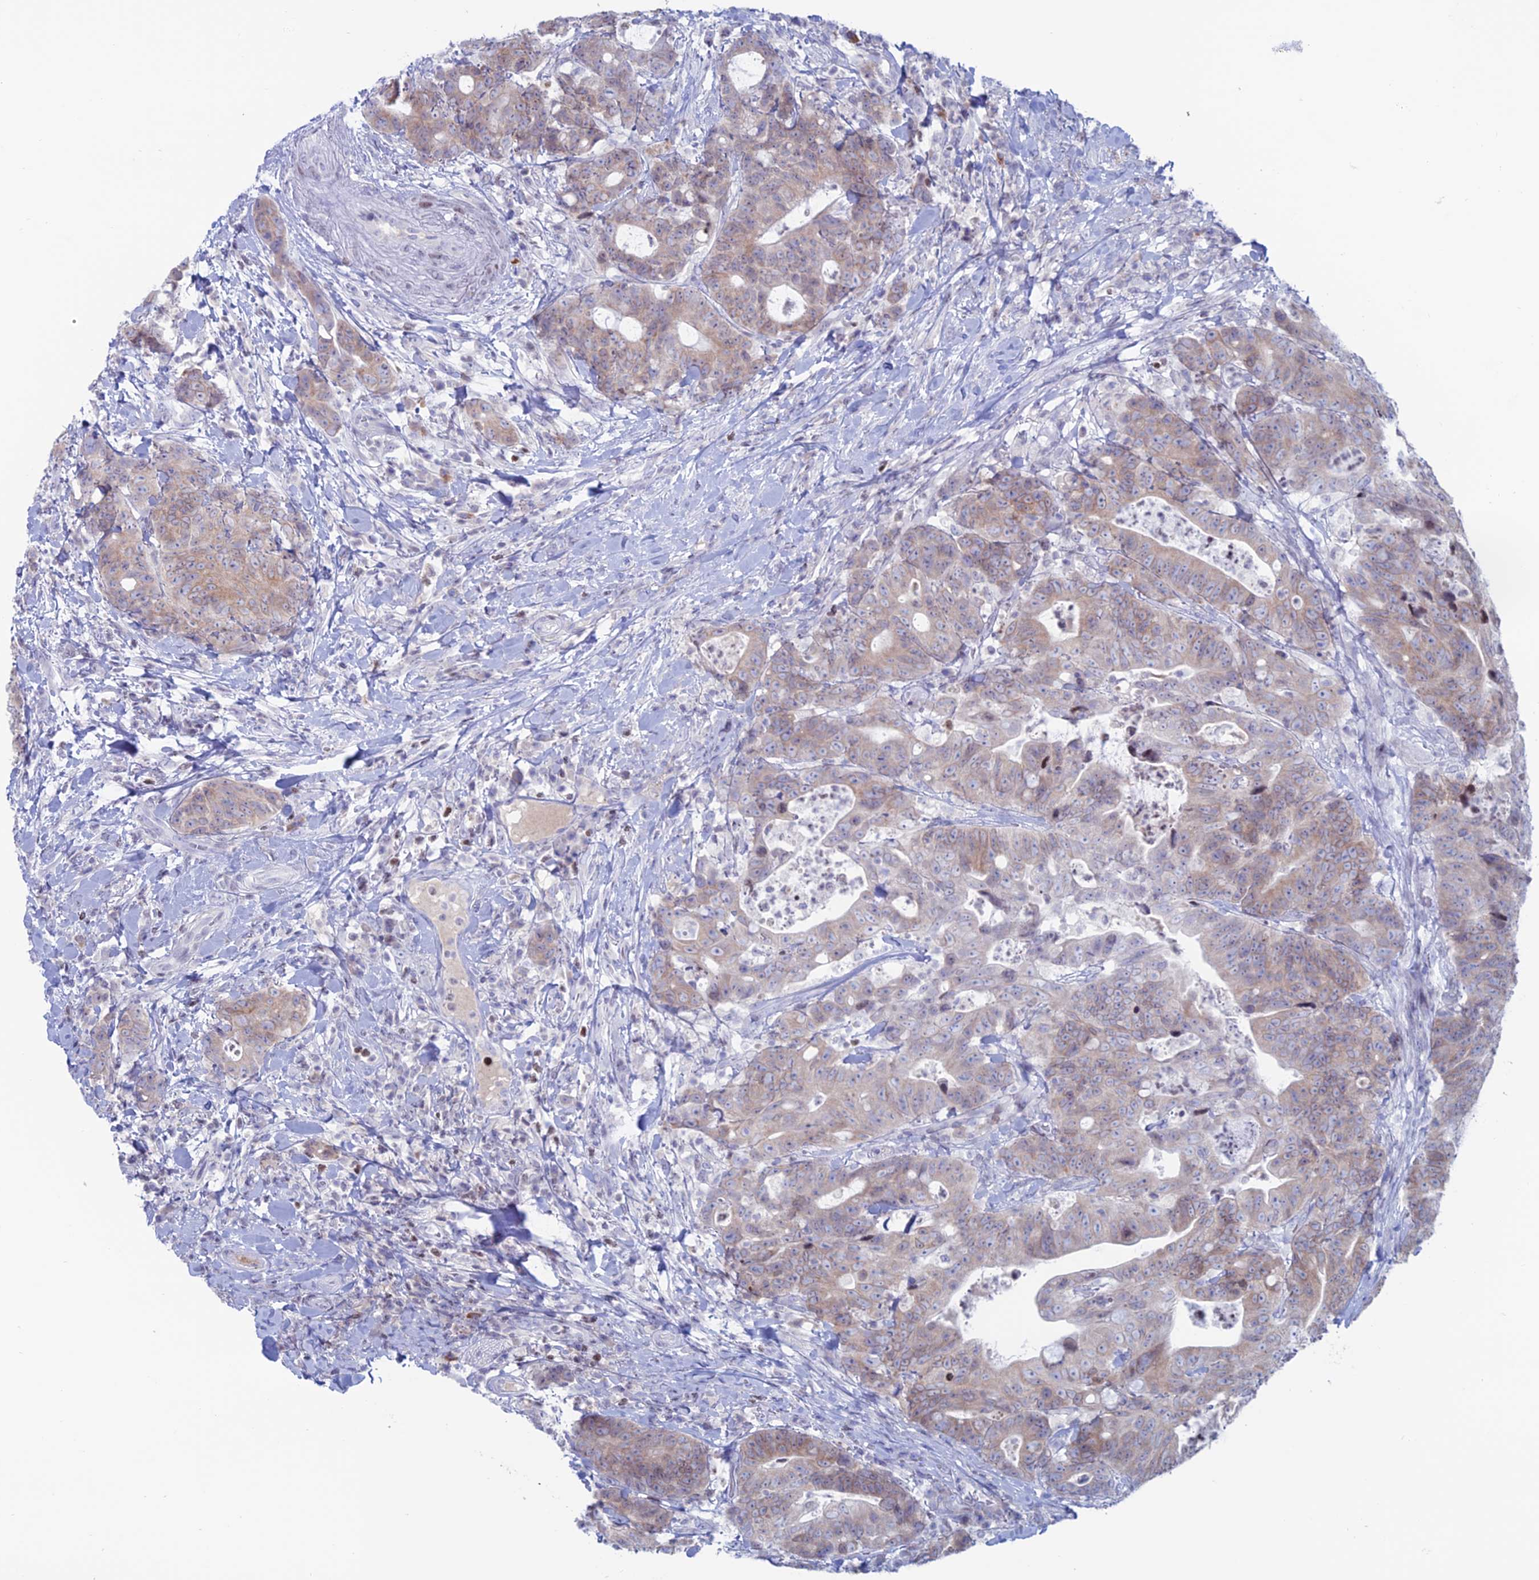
{"staining": {"intensity": "weak", "quantity": "25%-75%", "location": "cytoplasmic/membranous"}, "tissue": "colorectal cancer", "cell_type": "Tumor cells", "image_type": "cancer", "snomed": [{"axis": "morphology", "description": "Adenocarcinoma, NOS"}, {"axis": "topography", "description": "Colon"}], "caption": "Human adenocarcinoma (colorectal) stained with a protein marker displays weak staining in tumor cells.", "gene": "CERS6", "patient": {"sex": "female", "age": 82}}